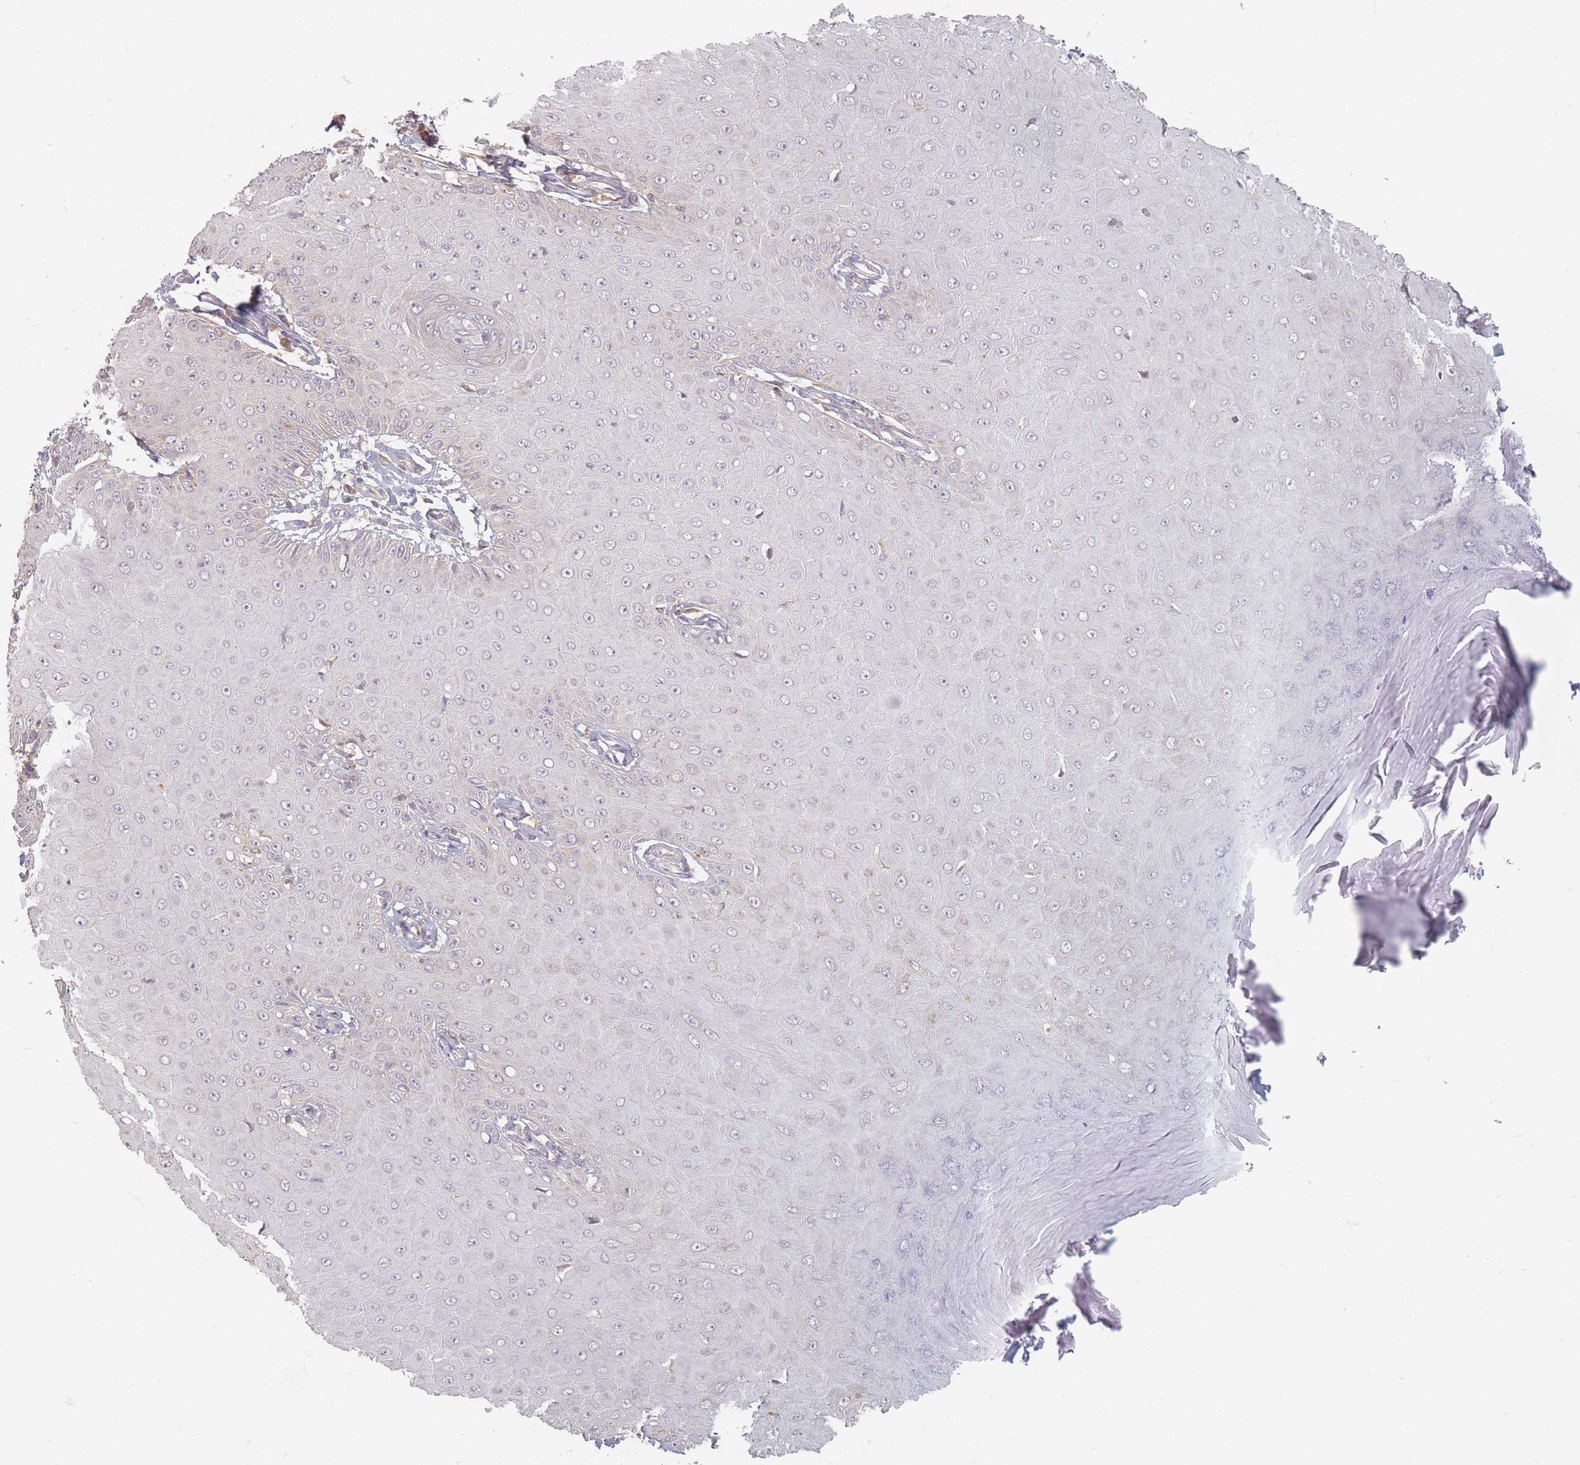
{"staining": {"intensity": "negative", "quantity": "none", "location": "none"}, "tissue": "skin cancer", "cell_type": "Tumor cells", "image_type": "cancer", "snomed": [{"axis": "morphology", "description": "Squamous cell carcinoma, NOS"}, {"axis": "topography", "description": "Skin"}], "caption": "DAB (3,3'-diaminobenzidine) immunohistochemical staining of human skin cancer demonstrates no significant positivity in tumor cells.", "gene": "SLC35F3", "patient": {"sex": "male", "age": 70}}